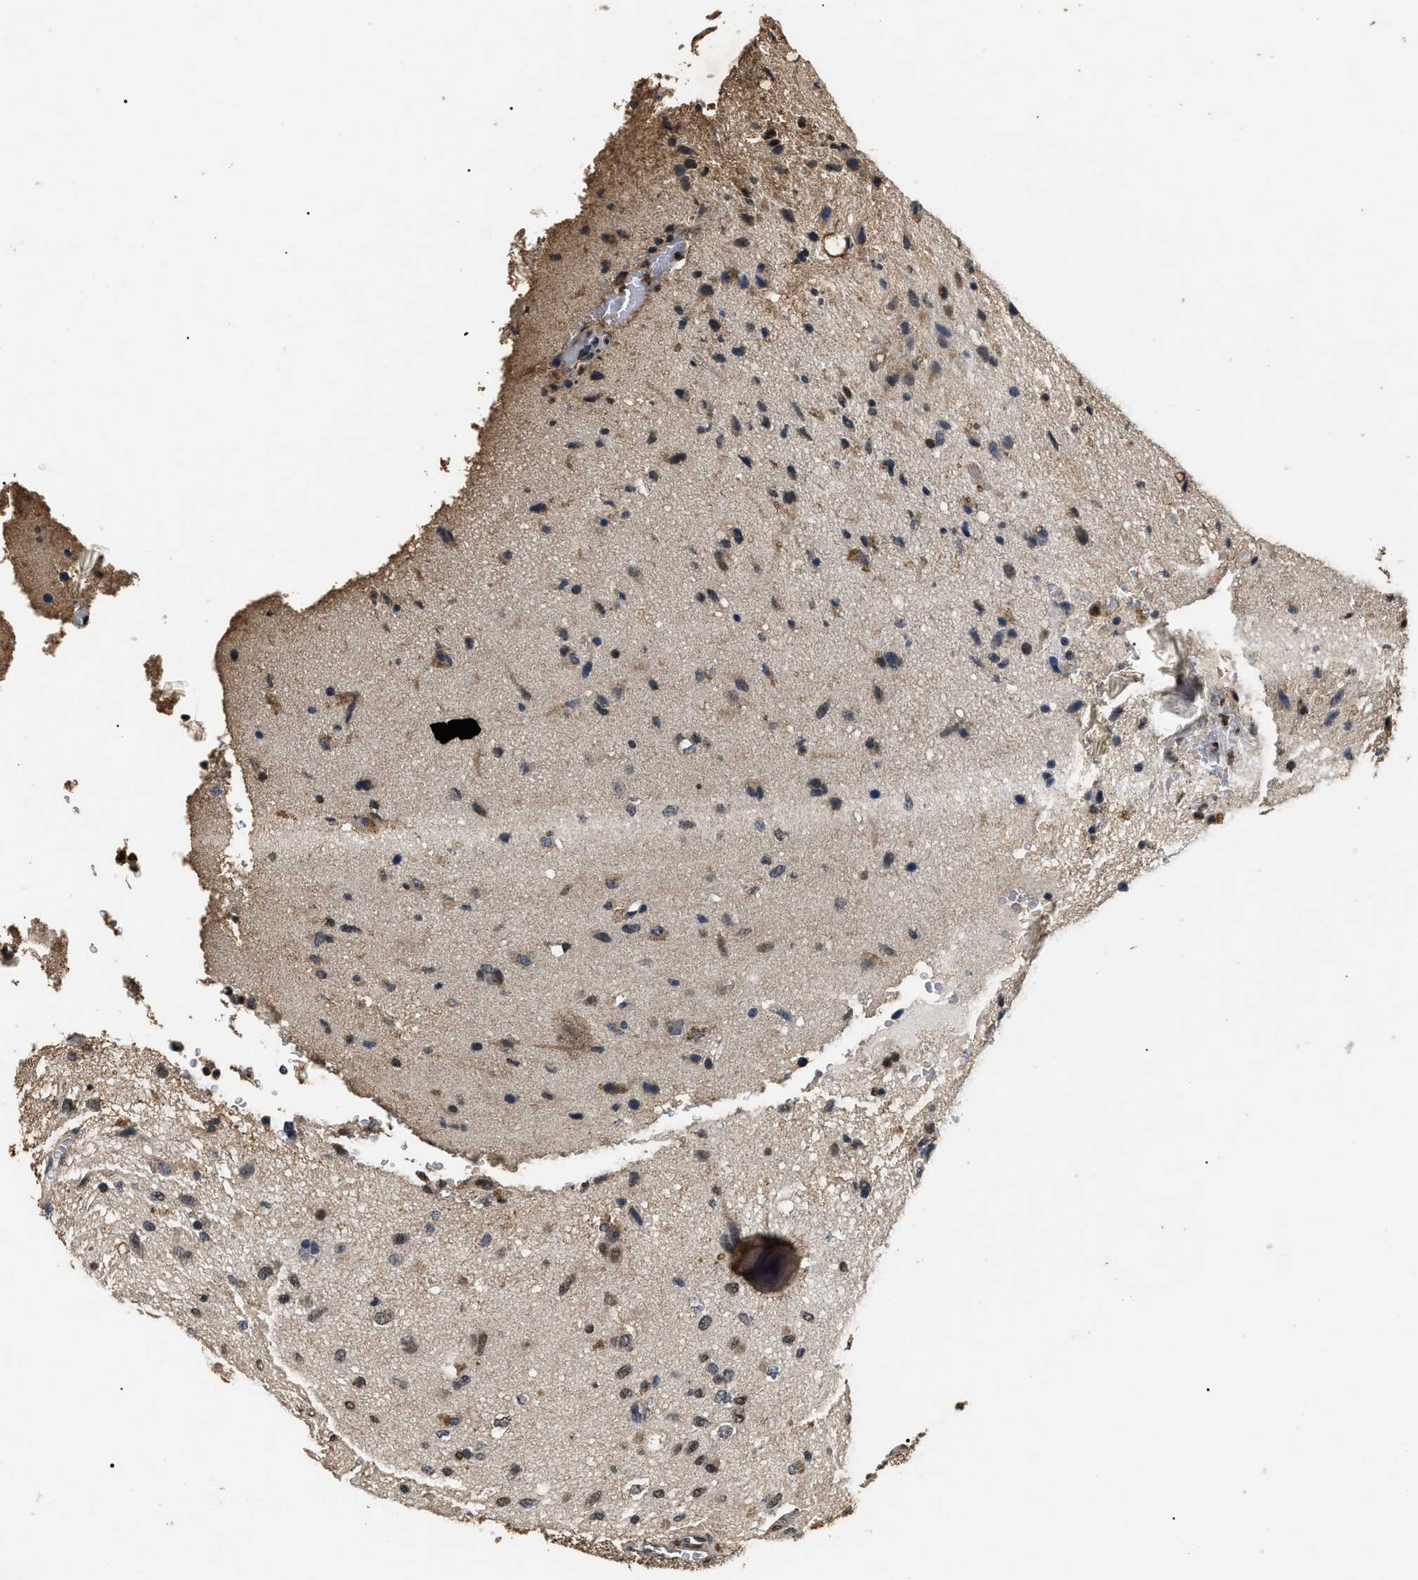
{"staining": {"intensity": "weak", "quantity": "25%-75%", "location": "cytoplasmic/membranous,nuclear"}, "tissue": "glioma", "cell_type": "Tumor cells", "image_type": "cancer", "snomed": [{"axis": "morphology", "description": "Glioma, malignant, Low grade"}, {"axis": "topography", "description": "Brain"}], "caption": "Glioma stained with DAB immunohistochemistry (IHC) reveals low levels of weak cytoplasmic/membranous and nuclear staining in approximately 25%-75% of tumor cells.", "gene": "ANP32E", "patient": {"sex": "male", "age": 77}}